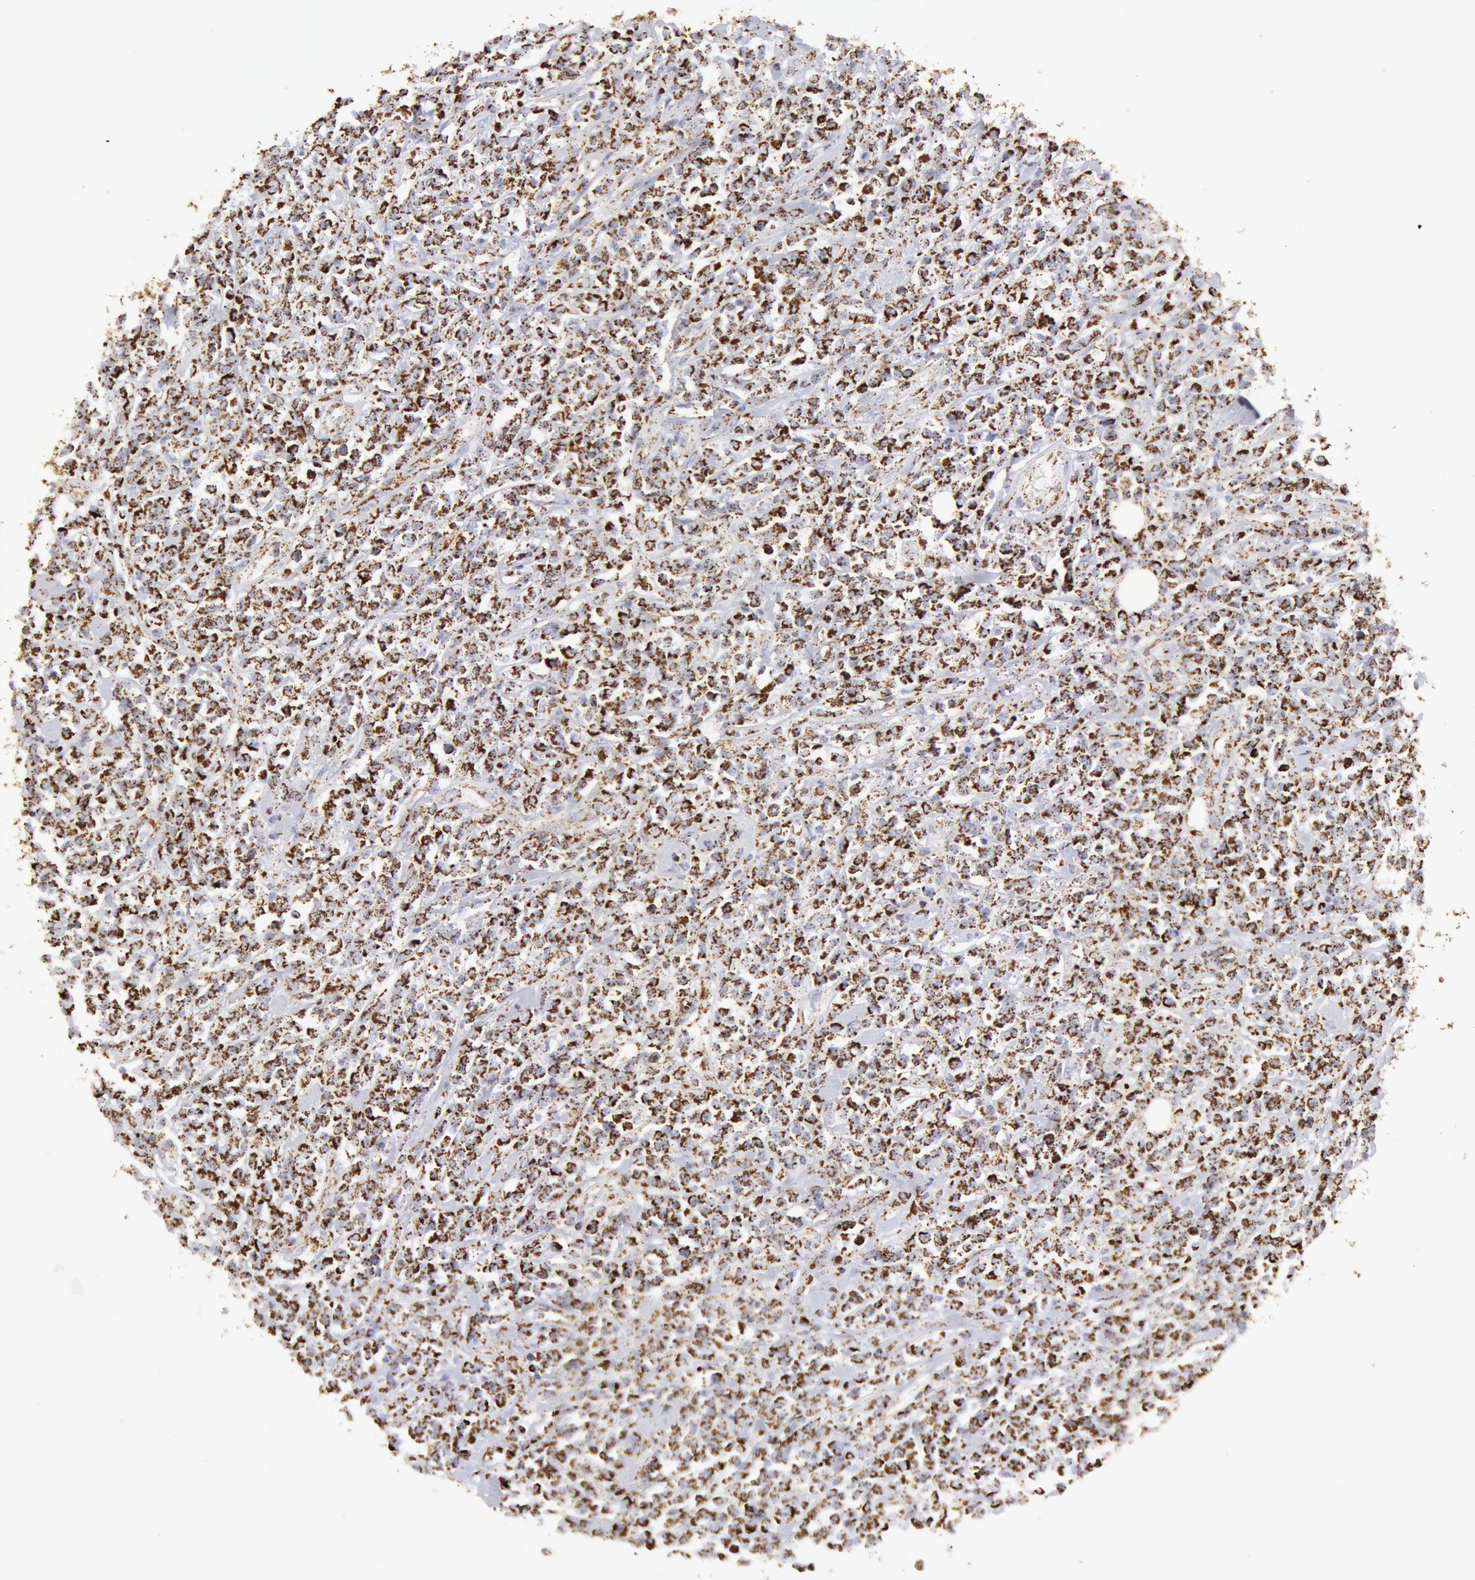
{"staining": {"intensity": "strong", "quantity": ">75%", "location": "cytoplasmic/membranous"}, "tissue": "lymphoma", "cell_type": "Tumor cells", "image_type": "cancer", "snomed": [{"axis": "morphology", "description": "Malignant lymphoma, non-Hodgkin's type, High grade"}, {"axis": "topography", "description": "Colon"}], "caption": "This is a micrograph of immunohistochemistry (IHC) staining of high-grade malignant lymphoma, non-Hodgkin's type, which shows strong positivity in the cytoplasmic/membranous of tumor cells.", "gene": "ATP5F1B", "patient": {"sex": "male", "age": 82}}